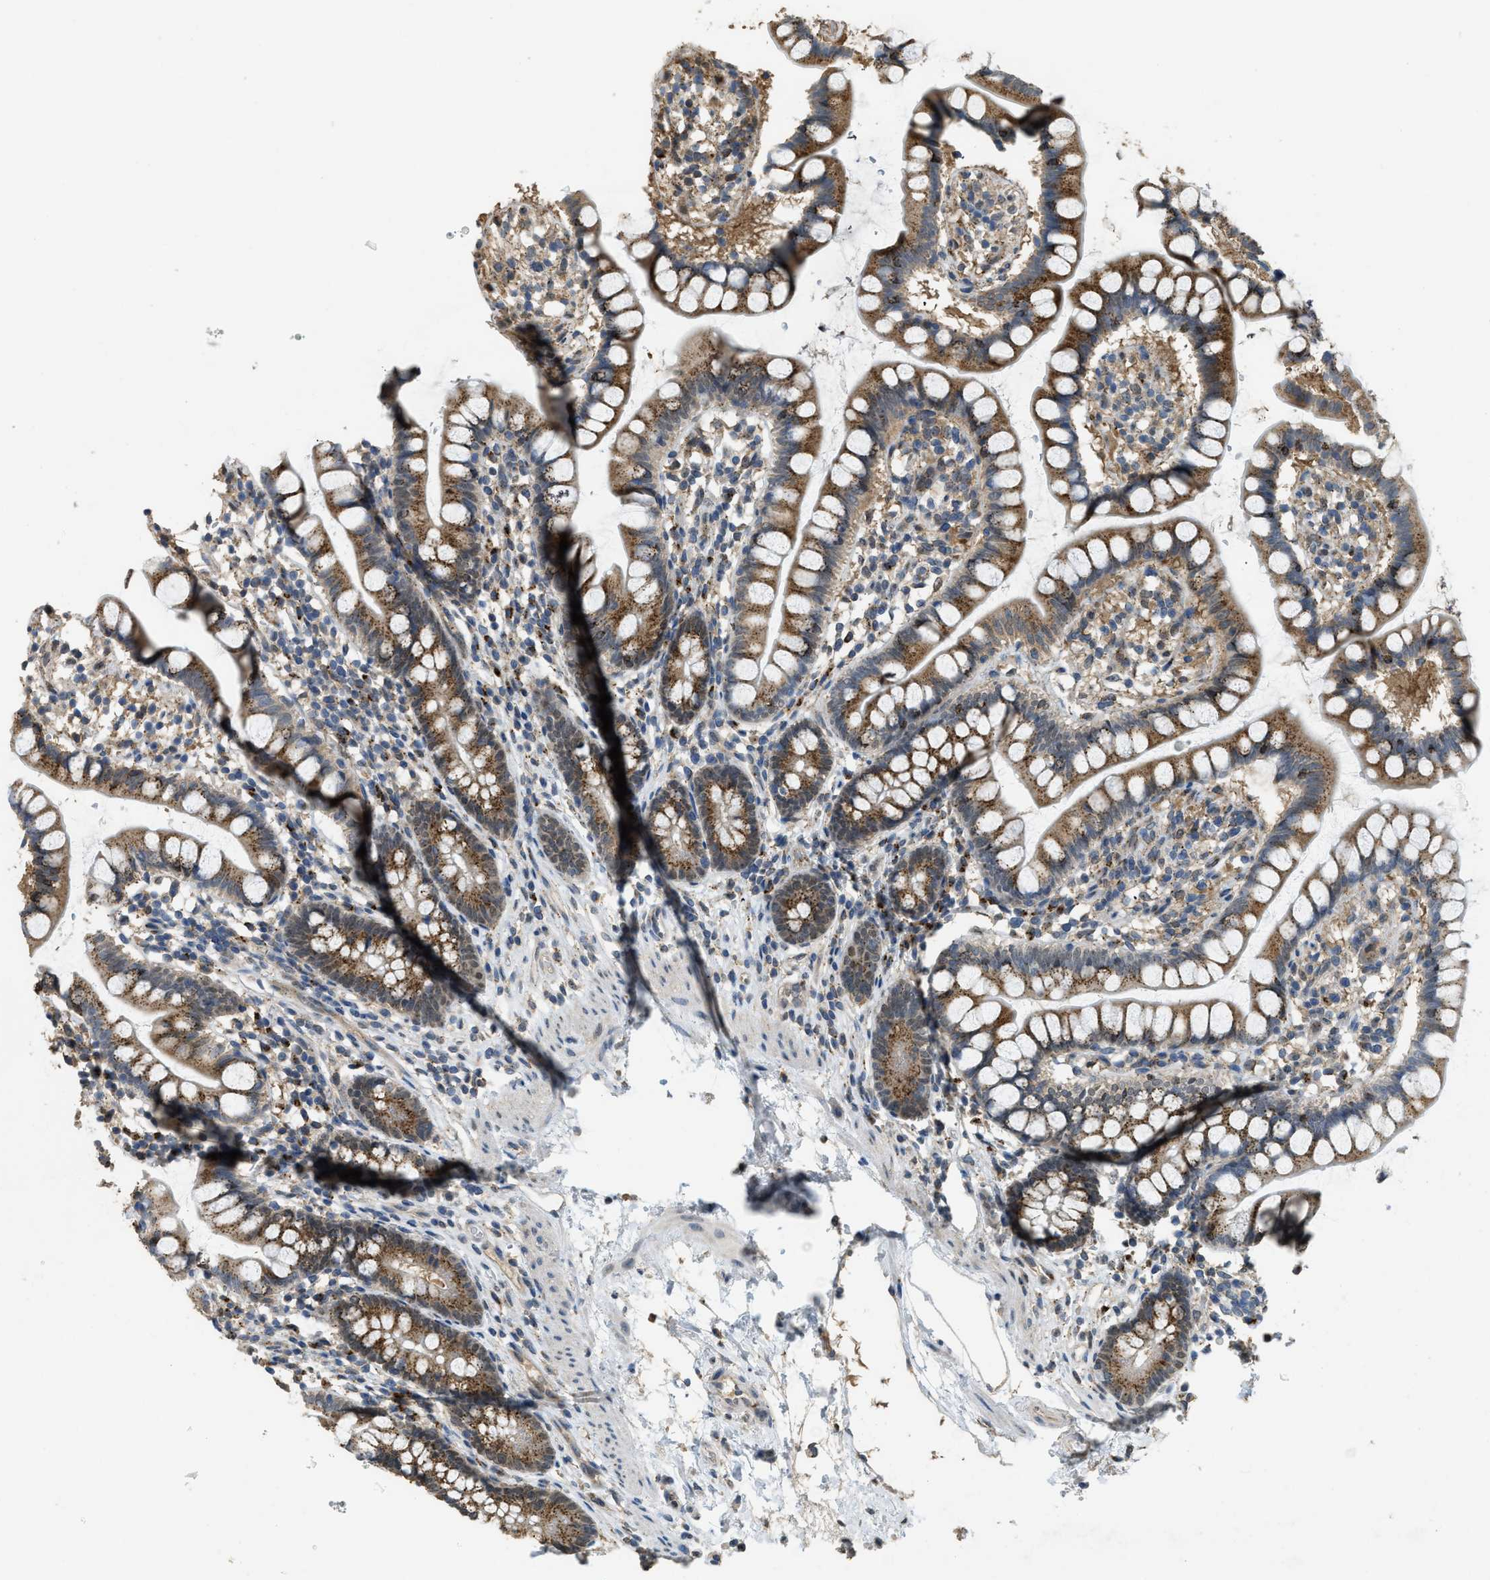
{"staining": {"intensity": "moderate", "quantity": ">75%", "location": "cytoplasmic/membranous"}, "tissue": "small intestine", "cell_type": "Glandular cells", "image_type": "normal", "snomed": [{"axis": "morphology", "description": "Normal tissue, NOS"}, {"axis": "topography", "description": "Small intestine"}], "caption": "Immunohistochemistry (DAB (3,3'-diaminobenzidine)) staining of unremarkable human small intestine shows moderate cytoplasmic/membranous protein positivity in about >75% of glandular cells. The protein is shown in brown color, while the nuclei are stained blue.", "gene": "IPO7", "patient": {"sex": "female", "age": 84}}